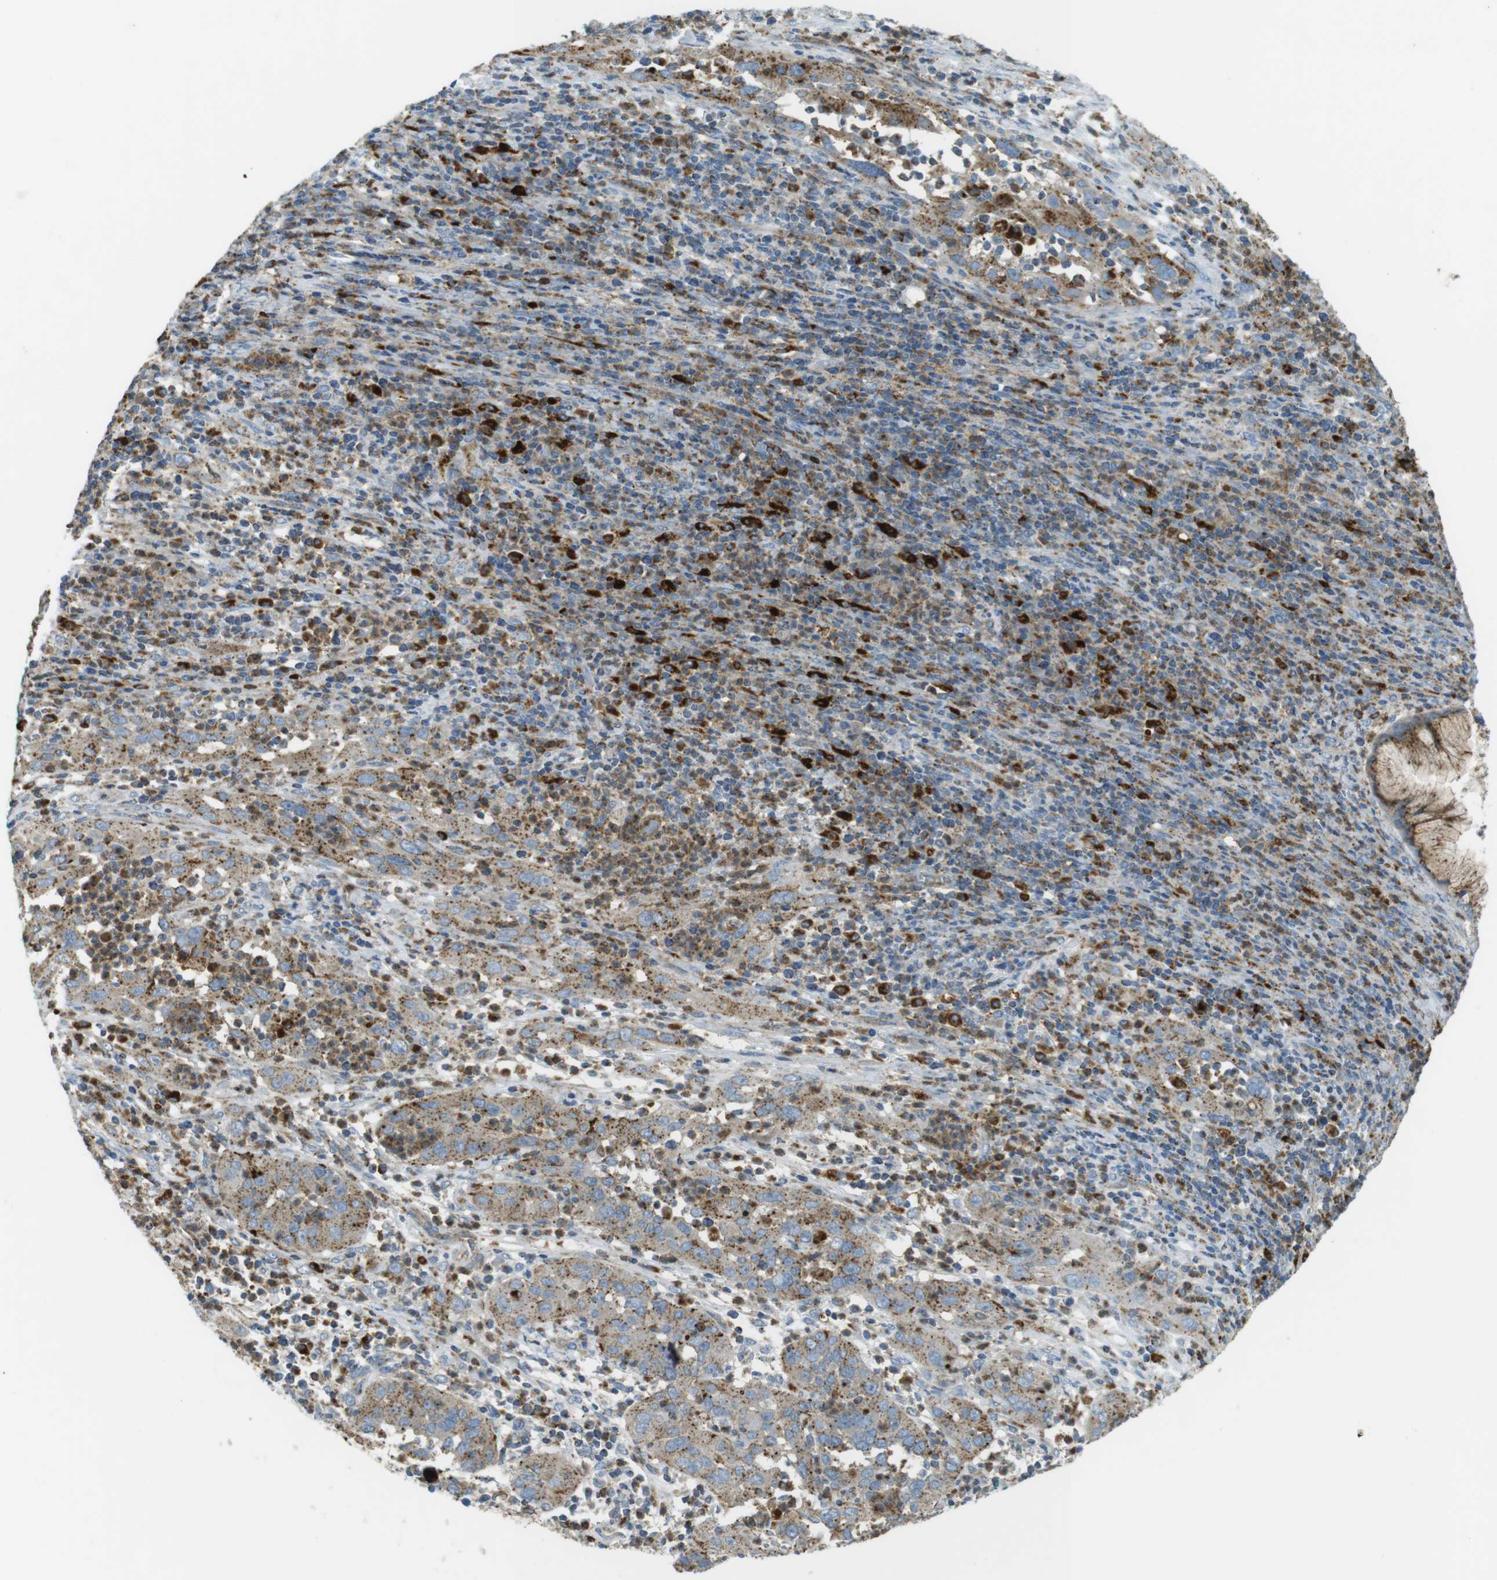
{"staining": {"intensity": "moderate", "quantity": ">75%", "location": "cytoplasmic/membranous"}, "tissue": "cervical cancer", "cell_type": "Tumor cells", "image_type": "cancer", "snomed": [{"axis": "morphology", "description": "Squamous cell carcinoma, NOS"}, {"axis": "topography", "description": "Cervix"}], "caption": "A high-resolution image shows immunohistochemistry staining of cervical cancer, which reveals moderate cytoplasmic/membranous positivity in about >75% of tumor cells.", "gene": "LAMP1", "patient": {"sex": "female", "age": 32}}